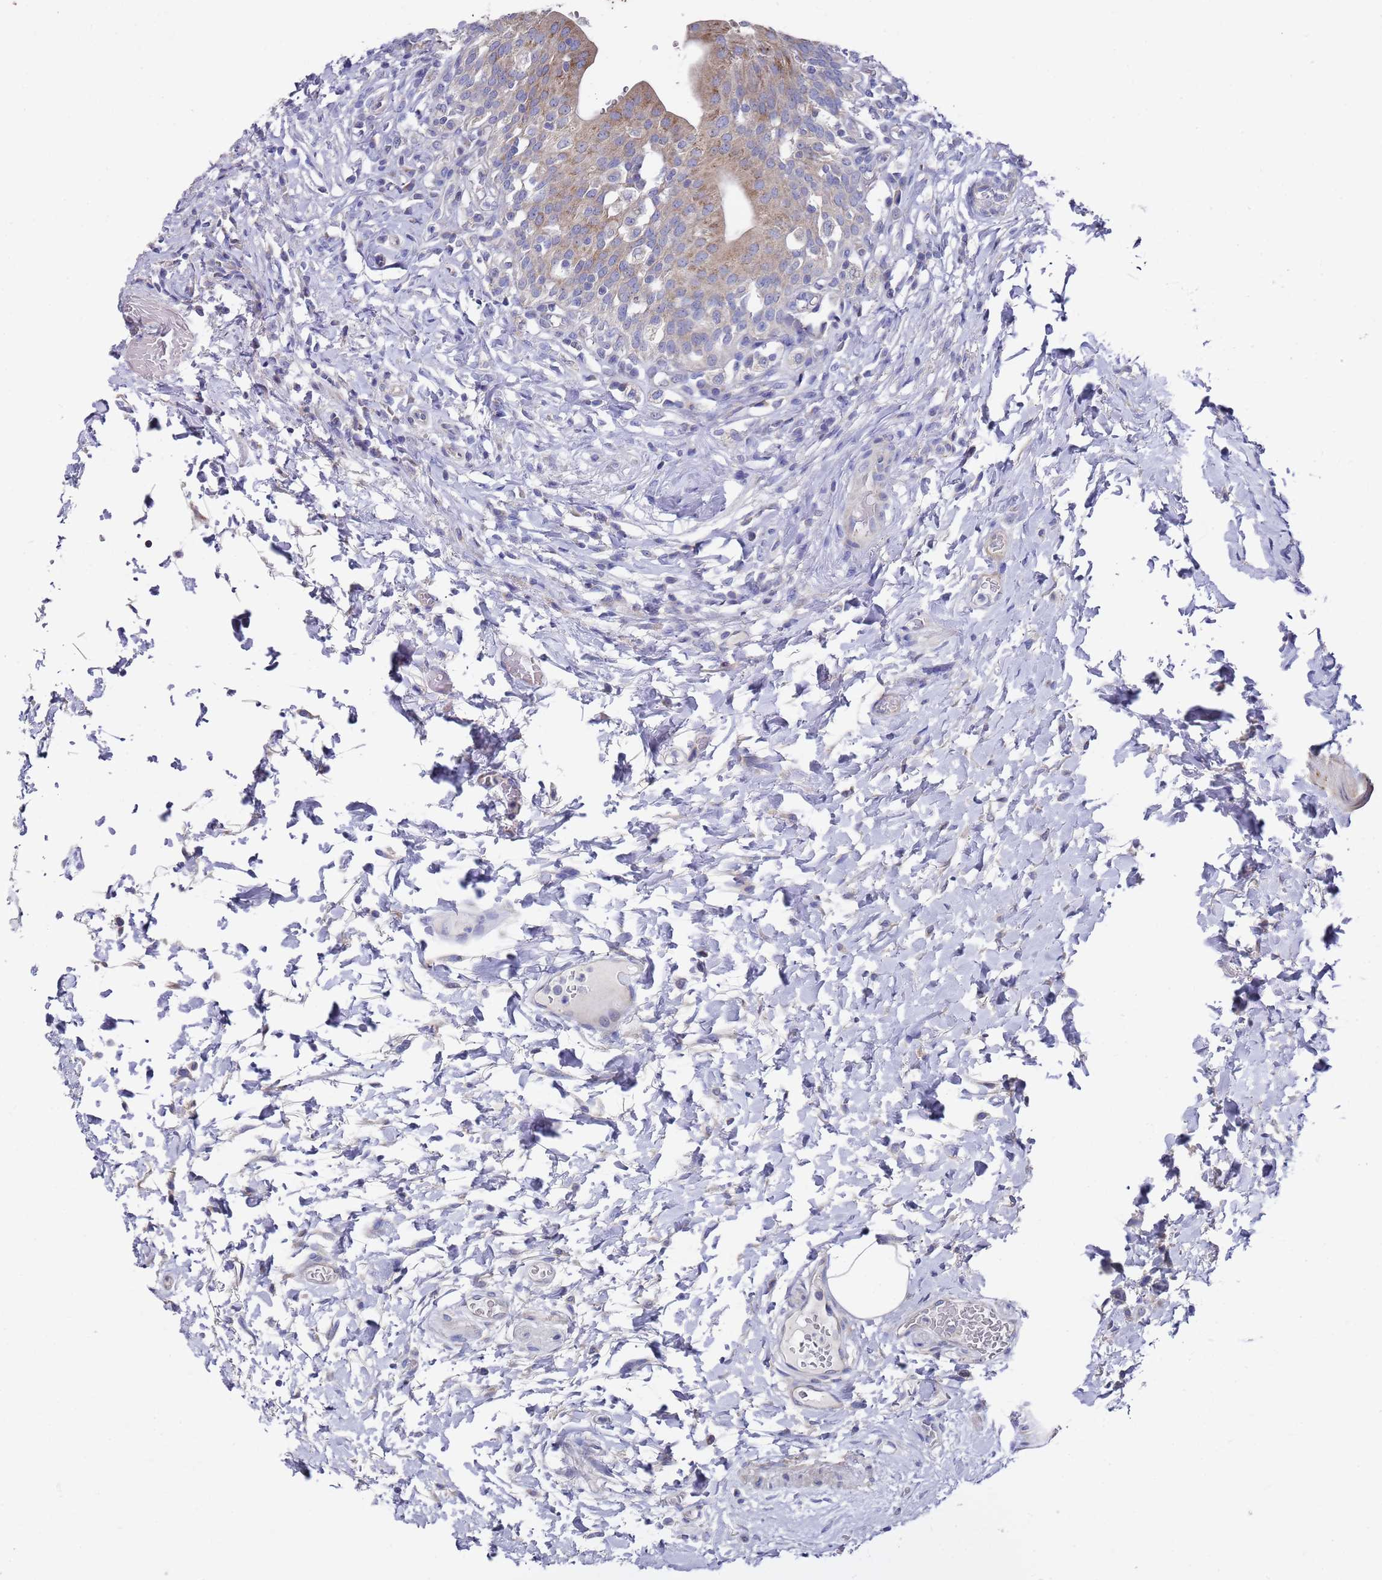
{"staining": {"intensity": "moderate", "quantity": ">75%", "location": "cytoplasmic/membranous"}, "tissue": "urinary bladder", "cell_type": "Urothelial cells", "image_type": "normal", "snomed": [{"axis": "morphology", "description": "Normal tissue, NOS"}, {"axis": "morphology", "description": "Inflammation, NOS"}, {"axis": "topography", "description": "Urinary bladder"}], "caption": "A brown stain shows moderate cytoplasmic/membranous staining of a protein in urothelial cells of benign human urinary bladder.", "gene": "SCAPER", "patient": {"sex": "male", "age": 64}}